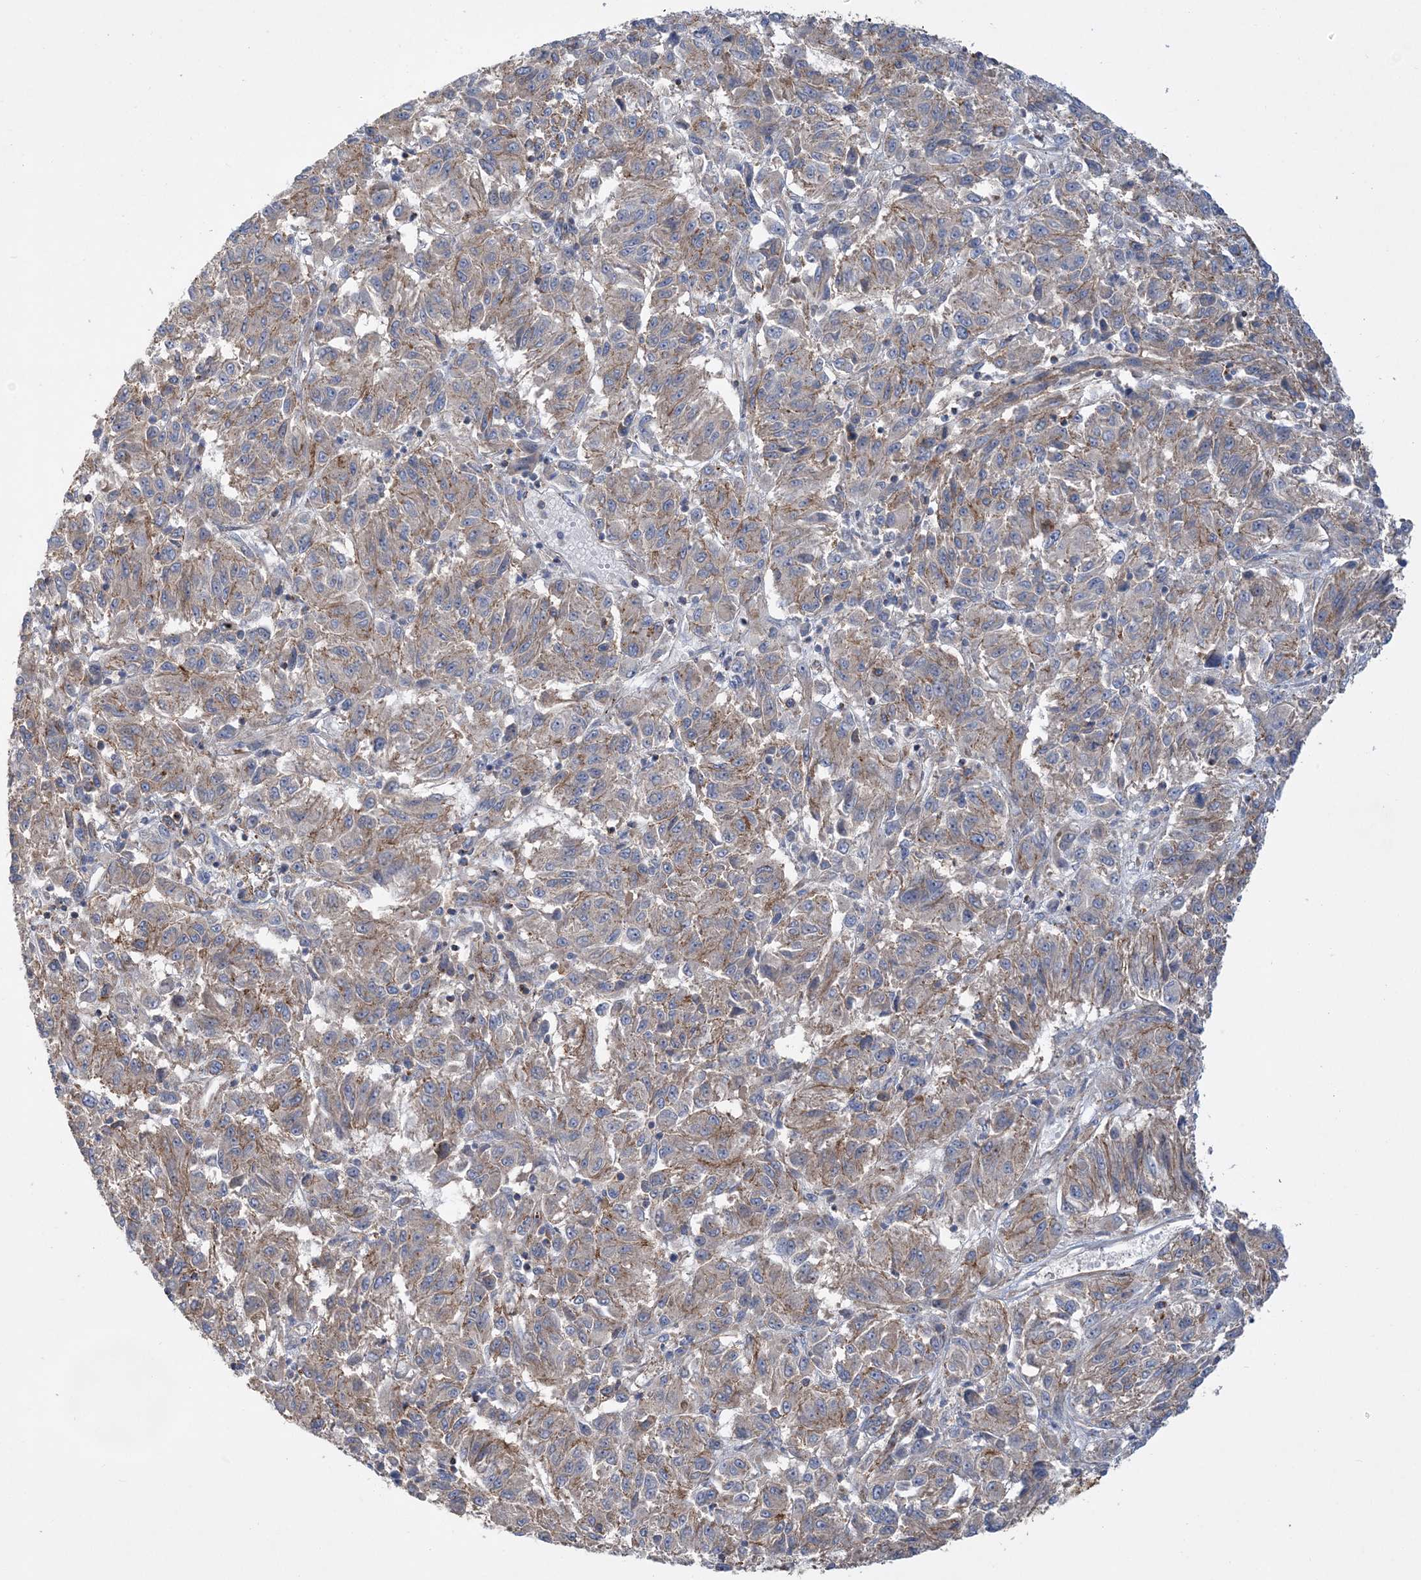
{"staining": {"intensity": "weak", "quantity": "25%-75%", "location": "cytoplasmic/membranous"}, "tissue": "melanoma", "cell_type": "Tumor cells", "image_type": "cancer", "snomed": [{"axis": "morphology", "description": "Malignant melanoma, Metastatic site"}, {"axis": "topography", "description": "Lung"}], "caption": "Tumor cells exhibit low levels of weak cytoplasmic/membranous staining in approximately 25%-75% of cells in human malignant melanoma (metastatic site). (DAB IHC, brown staining for protein, blue staining for nuclei).", "gene": "PIGC", "patient": {"sex": "male", "age": 64}}